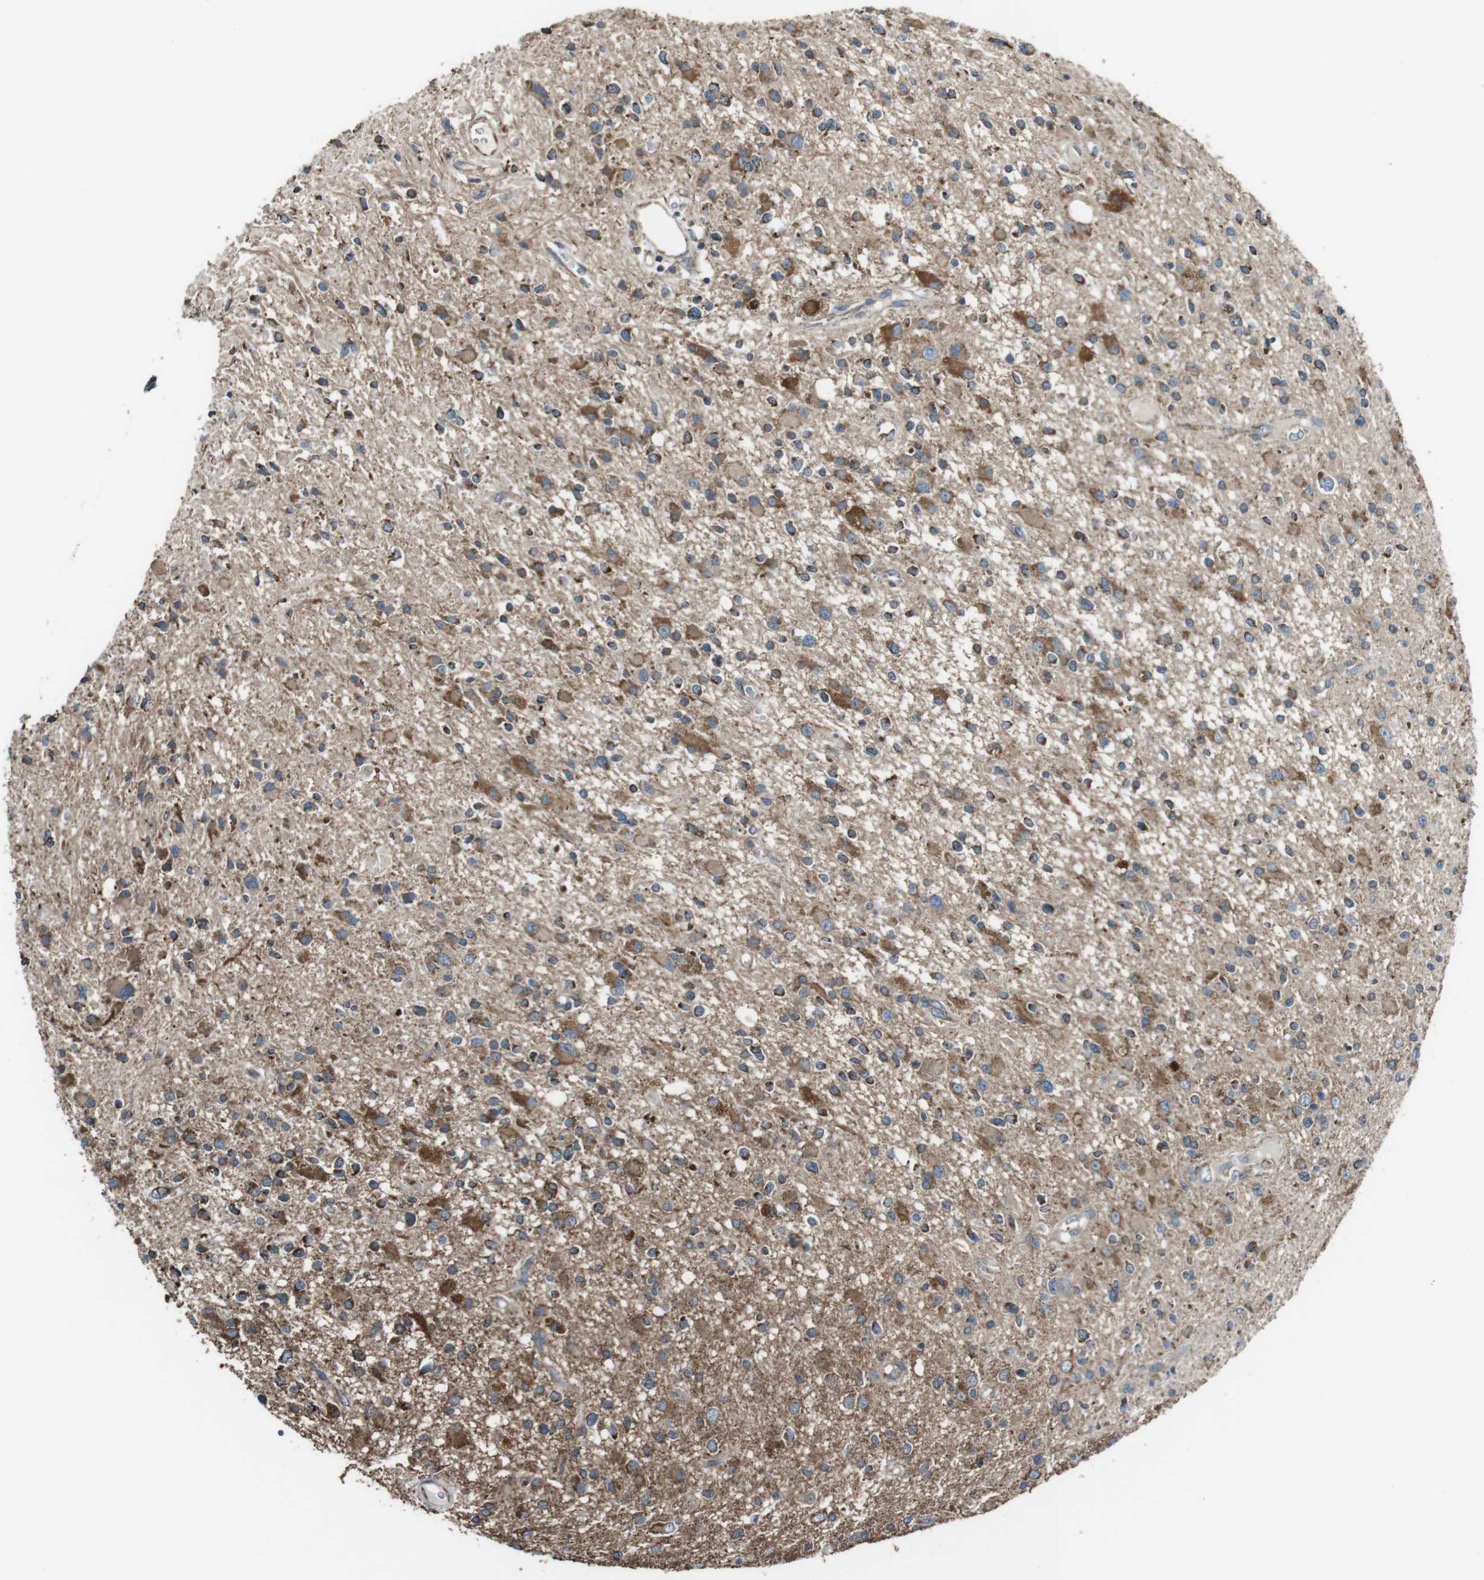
{"staining": {"intensity": "moderate", "quantity": ">75%", "location": "cytoplasmic/membranous"}, "tissue": "glioma", "cell_type": "Tumor cells", "image_type": "cancer", "snomed": [{"axis": "morphology", "description": "Glioma, malignant, High grade"}, {"axis": "topography", "description": "Brain"}], "caption": "An image of glioma stained for a protein reveals moderate cytoplasmic/membranous brown staining in tumor cells.", "gene": "CISD2", "patient": {"sex": "male", "age": 33}}